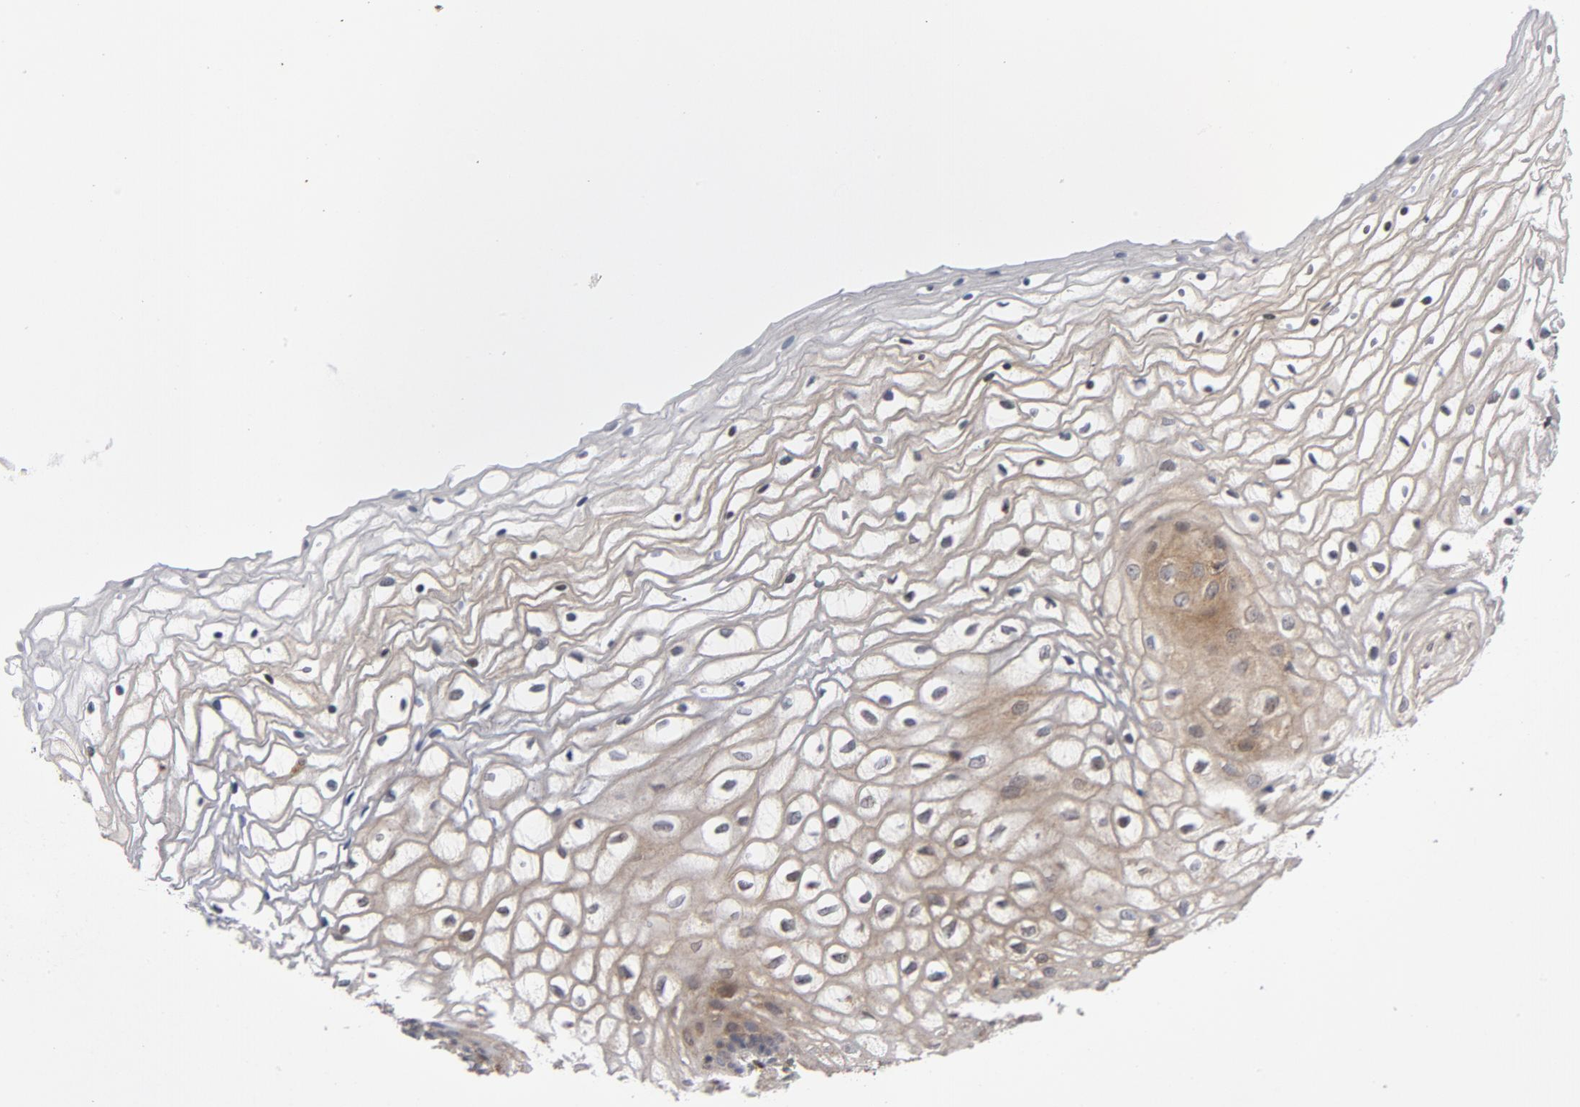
{"staining": {"intensity": "moderate", "quantity": "25%-75%", "location": "cytoplasmic/membranous"}, "tissue": "vagina", "cell_type": "Squamous epithelial cells", "image_type": "normal", "snomed": [{"axis": "morphology", "description": "Normal tissue, NOS"}, {"axis": "topography", "description": "Vagina"}], "caption": "Moderate cytoplasmic/membranous positivity is seen in approximately 25%-75% of squamous epithelial cells in unremarkable vagina.", "gene": "TRADD", "patient": {"sex": "female", "age": 34}}